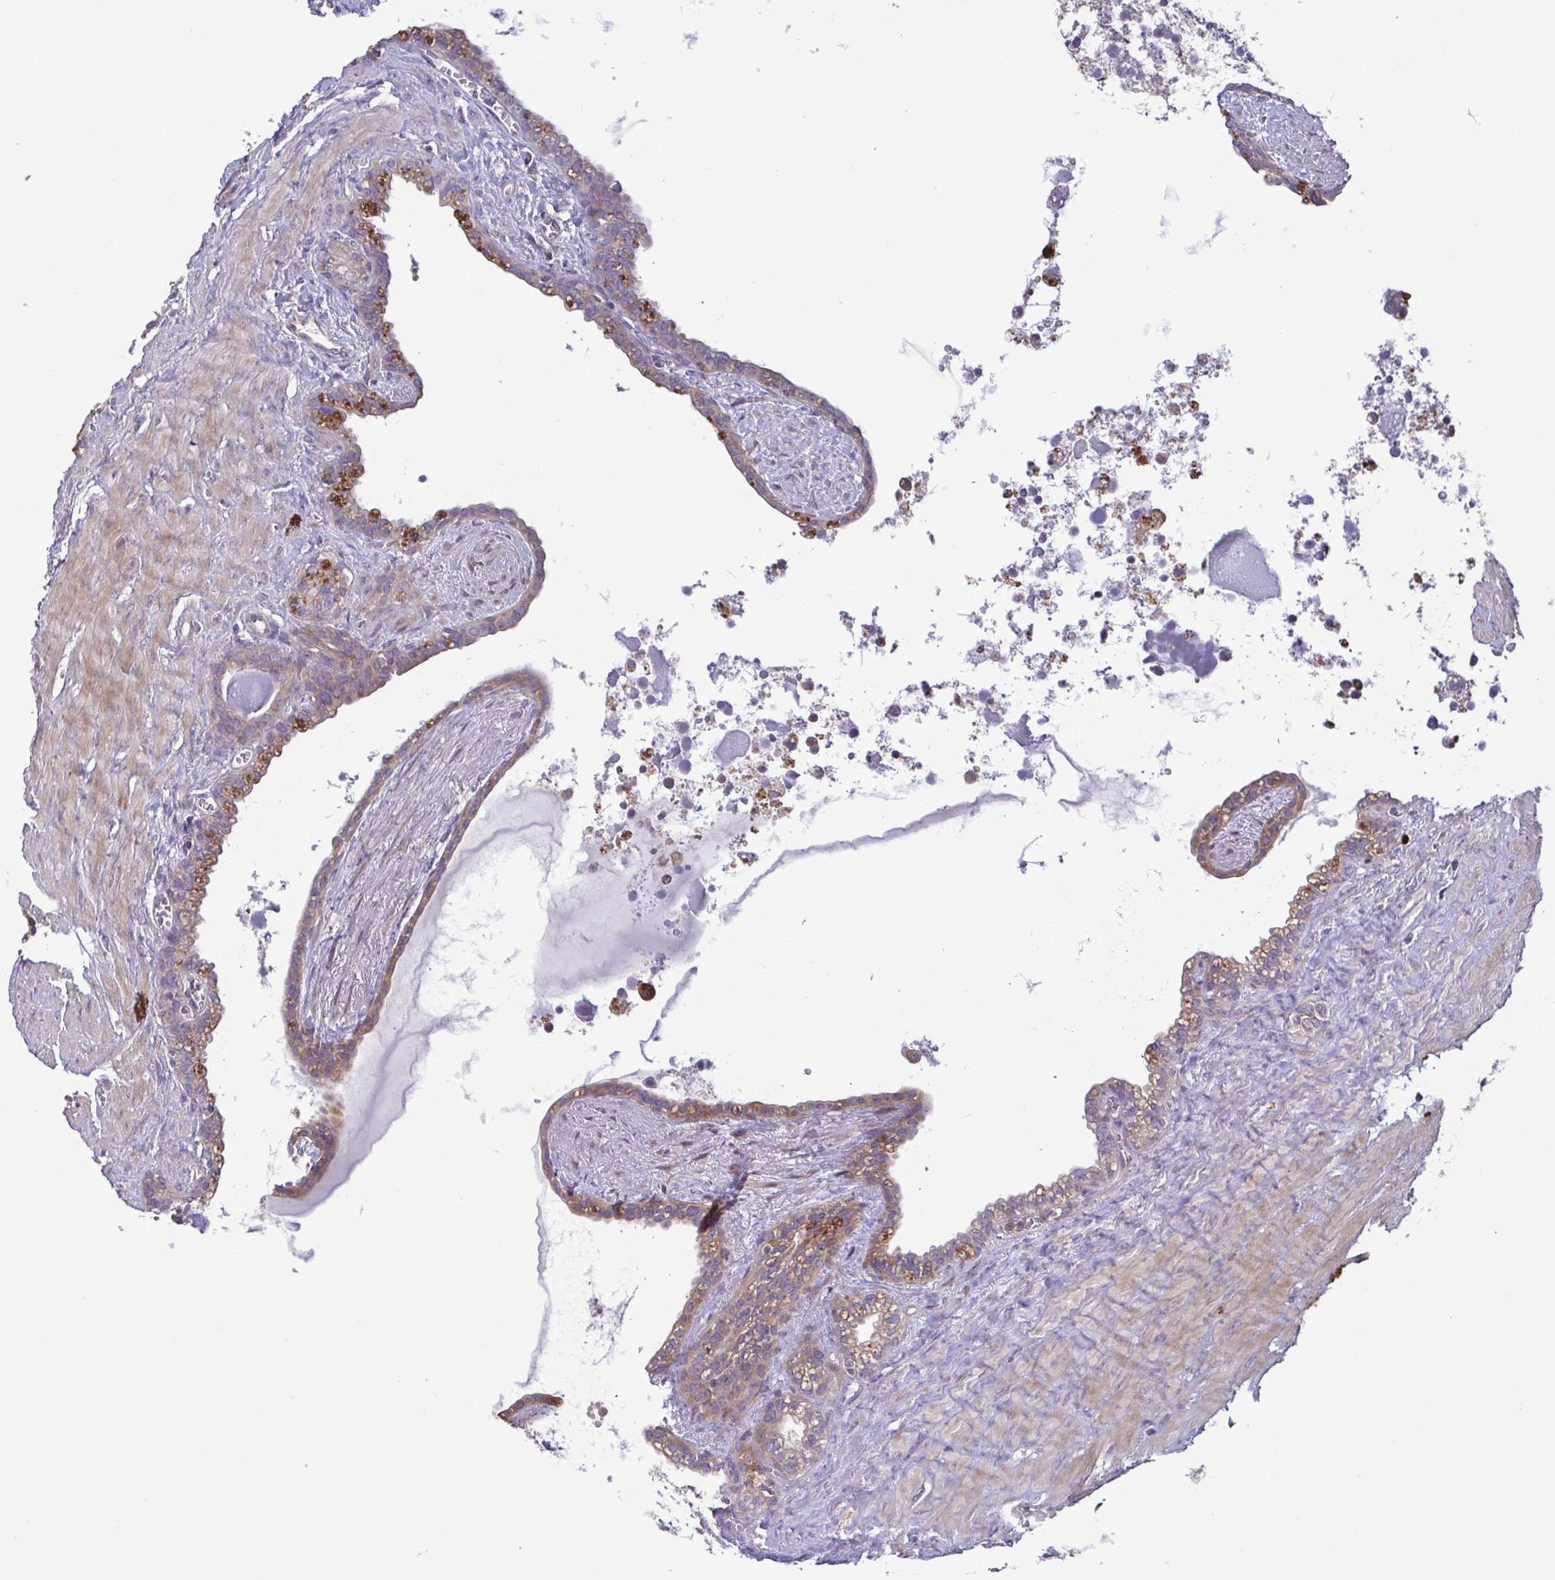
{"staining": {"intensity": "weak", "quantity": "25%-75%", "location": "cytoplasmic/membranous"}, "tissue": "seminal vesicle", "cell_type": "Glandular cells", "image_type": "normal", "snomed": [{"axis": "morphology", "description": "Normal tissue, NOS"}, {"axis": "topography", "description": "Seminal veicle"}], "caption": "This image shows immunohistochemistry (IHC) staining of benign seminal vesicle, with low weak cytoplasmic/membranous positivity in about 25%-75% of glandular cells.", "gene": "LMF2", "patient": {"sex": "male", "age": 76}}